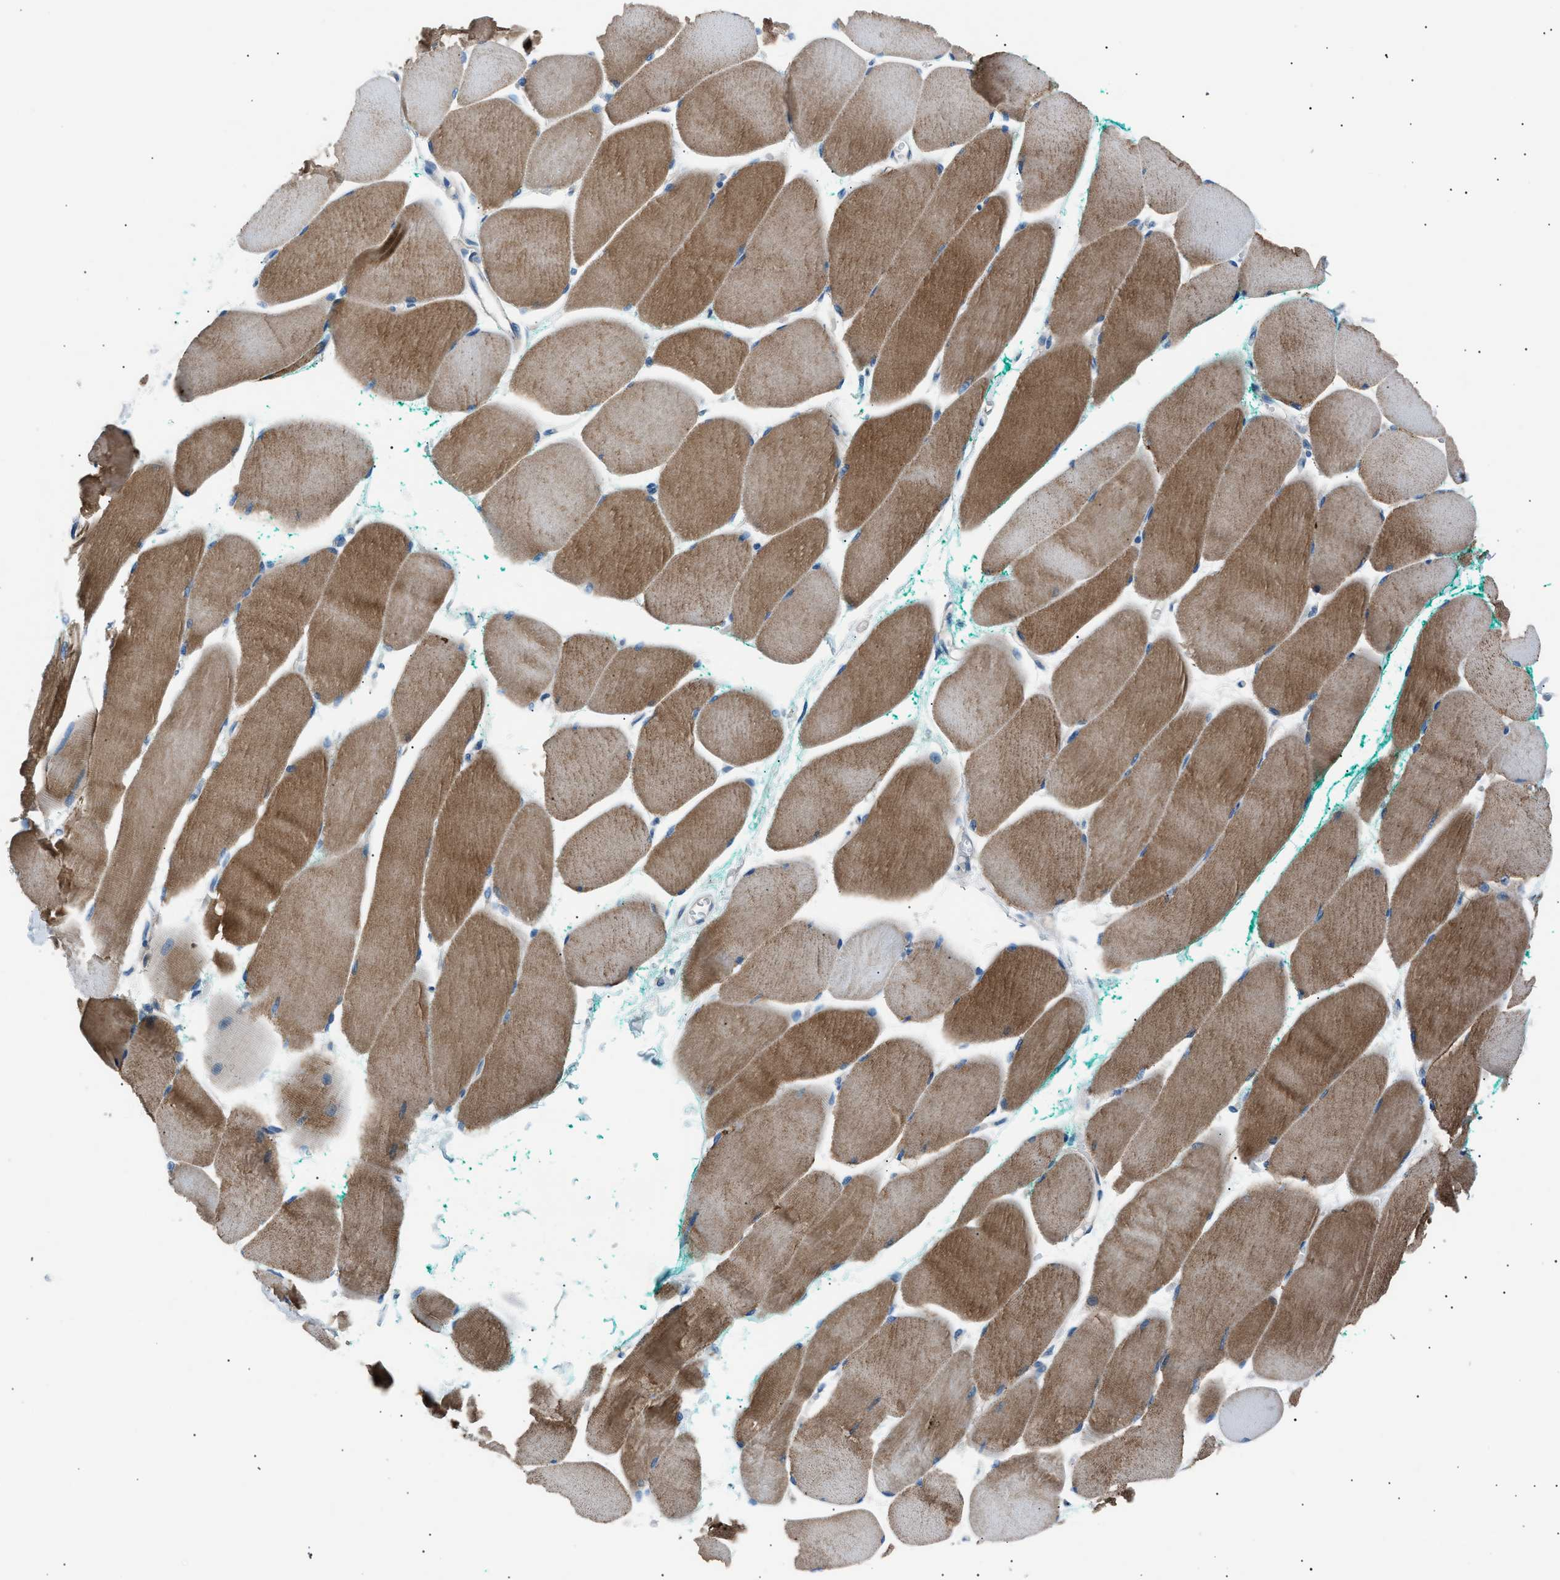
{"staining": {"intensity": "moderate", "quantity": ">75%", "location": "cytoplasmic/membranous"}, "tissue": "skeletal muscle", "cell_type": "Myocytes", "image_type": "normal", "snomed": [{"axis": "morphology", "description": "Normal tissue, NOS"}, {"axis": "morphology", "description": "Squamous cell carcinoma, NOS"}, {"axis": "topography", "description": "Skeletal muscle"}], "caption": "DAB (3,3'-diaminobenzidine) immunohistochemical staining of unremarkable human skeletal muscle reveals moderate cytoplasmic/membranous protein positivity in approximately >75% of myocytes. (Brightfield microscopy of DAB IHC at high magnification).", "gene": "LRRC37B", "patient": {"sex": "male", "age": 51}}